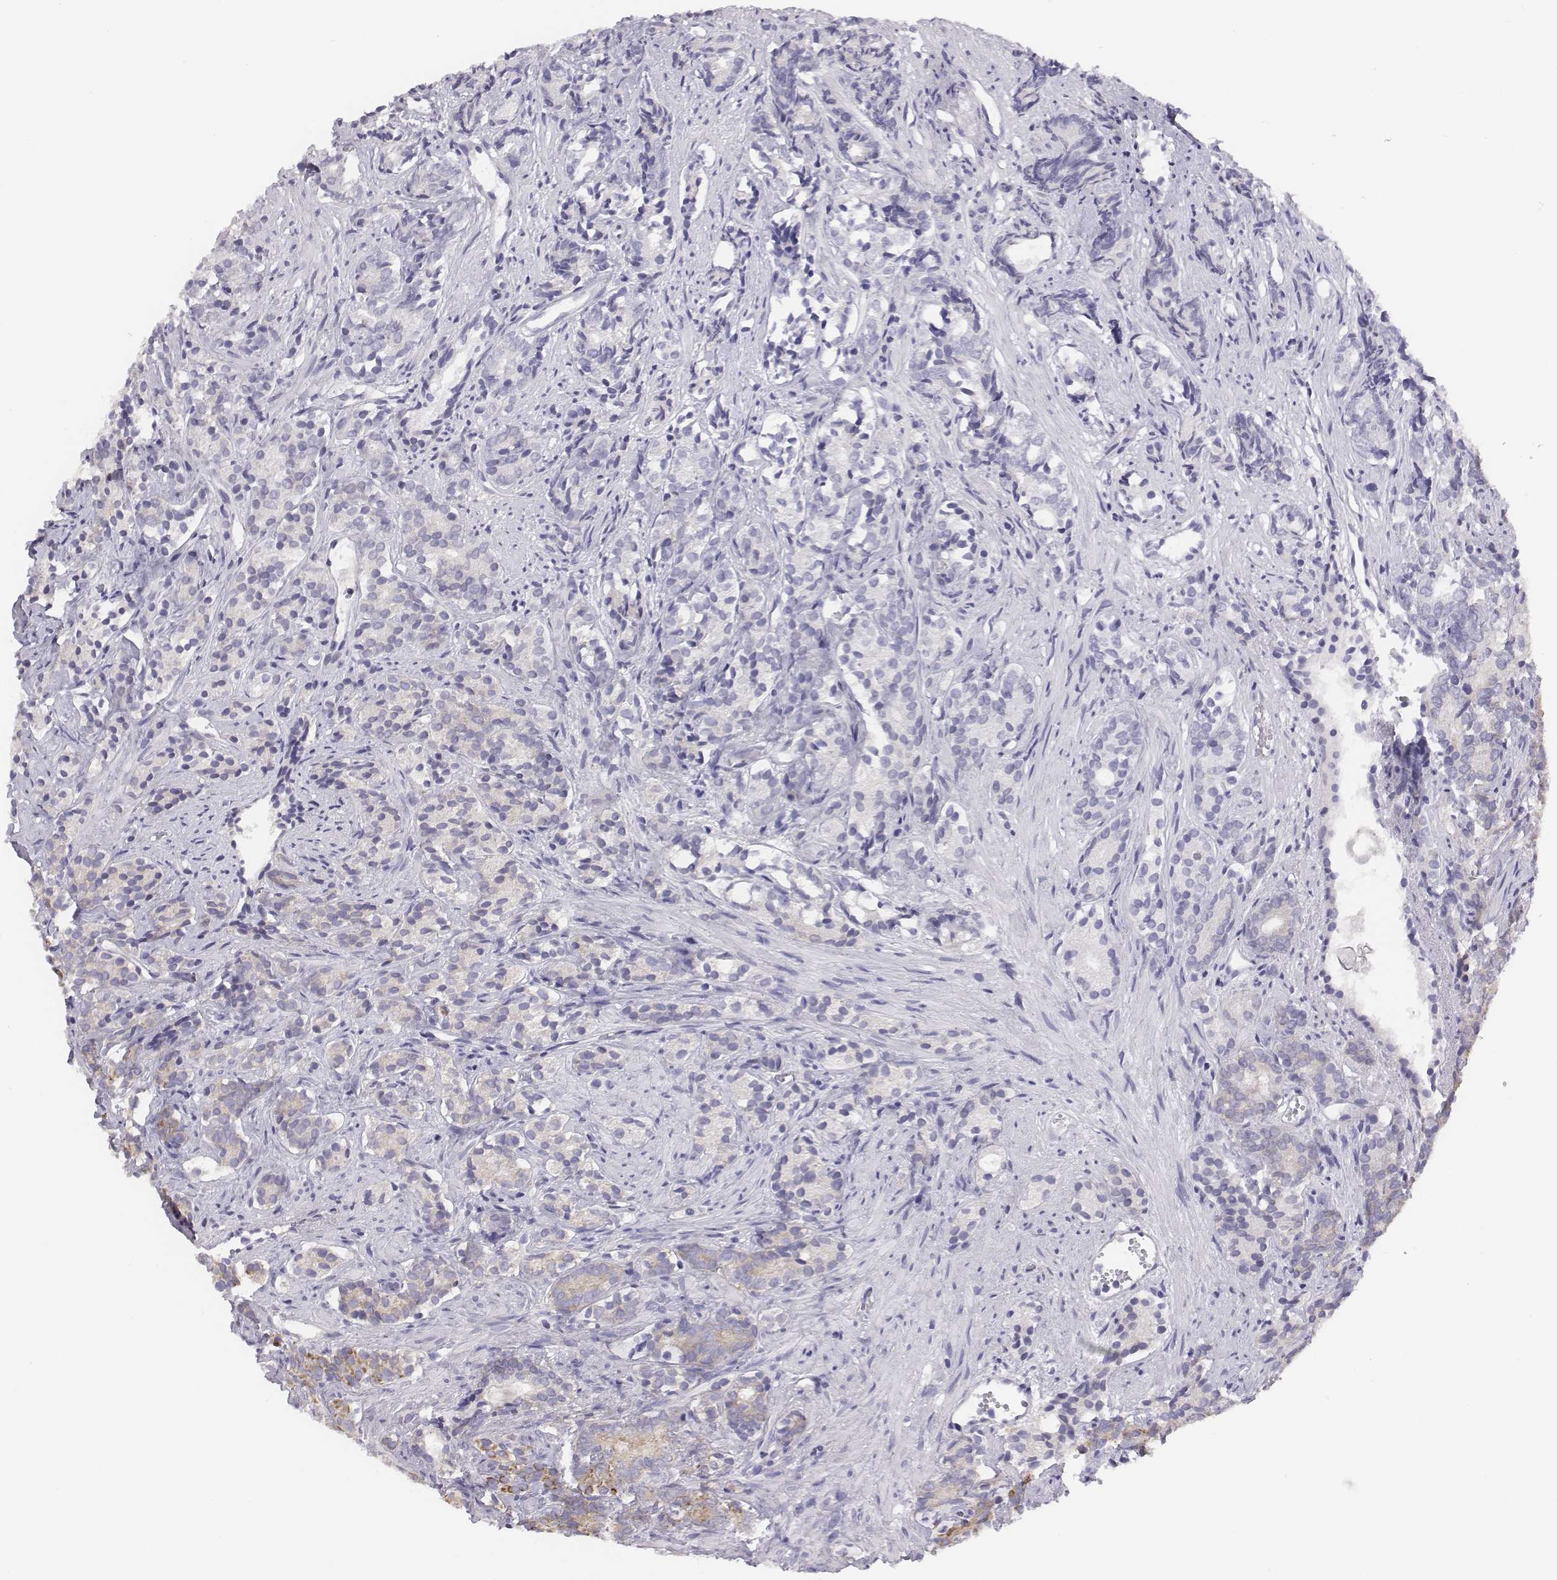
{"staining": {"intensity": "weak", "quantity": "<25%", "location": "cytoplasmic/membranous"}, "tissue": "prostate cancer", "cell_type": "Tumor cells", "image_type": "cancer", "snomed": [{"axis": "morphology", "description": "Adenocarcinoma, High grade"}, {"axis": "topography", "description": "Prostate"}], "caption": "An image of prostate cancer (high-grade adenocarcinoma) stained for a protein demonstrates no brown staining in tumor cells. (Immunohistochemistry (ihc), brightfield microscopy, high magnification).", "gene": "CHST14", "patient": {"sex": "male", "age": 84}}